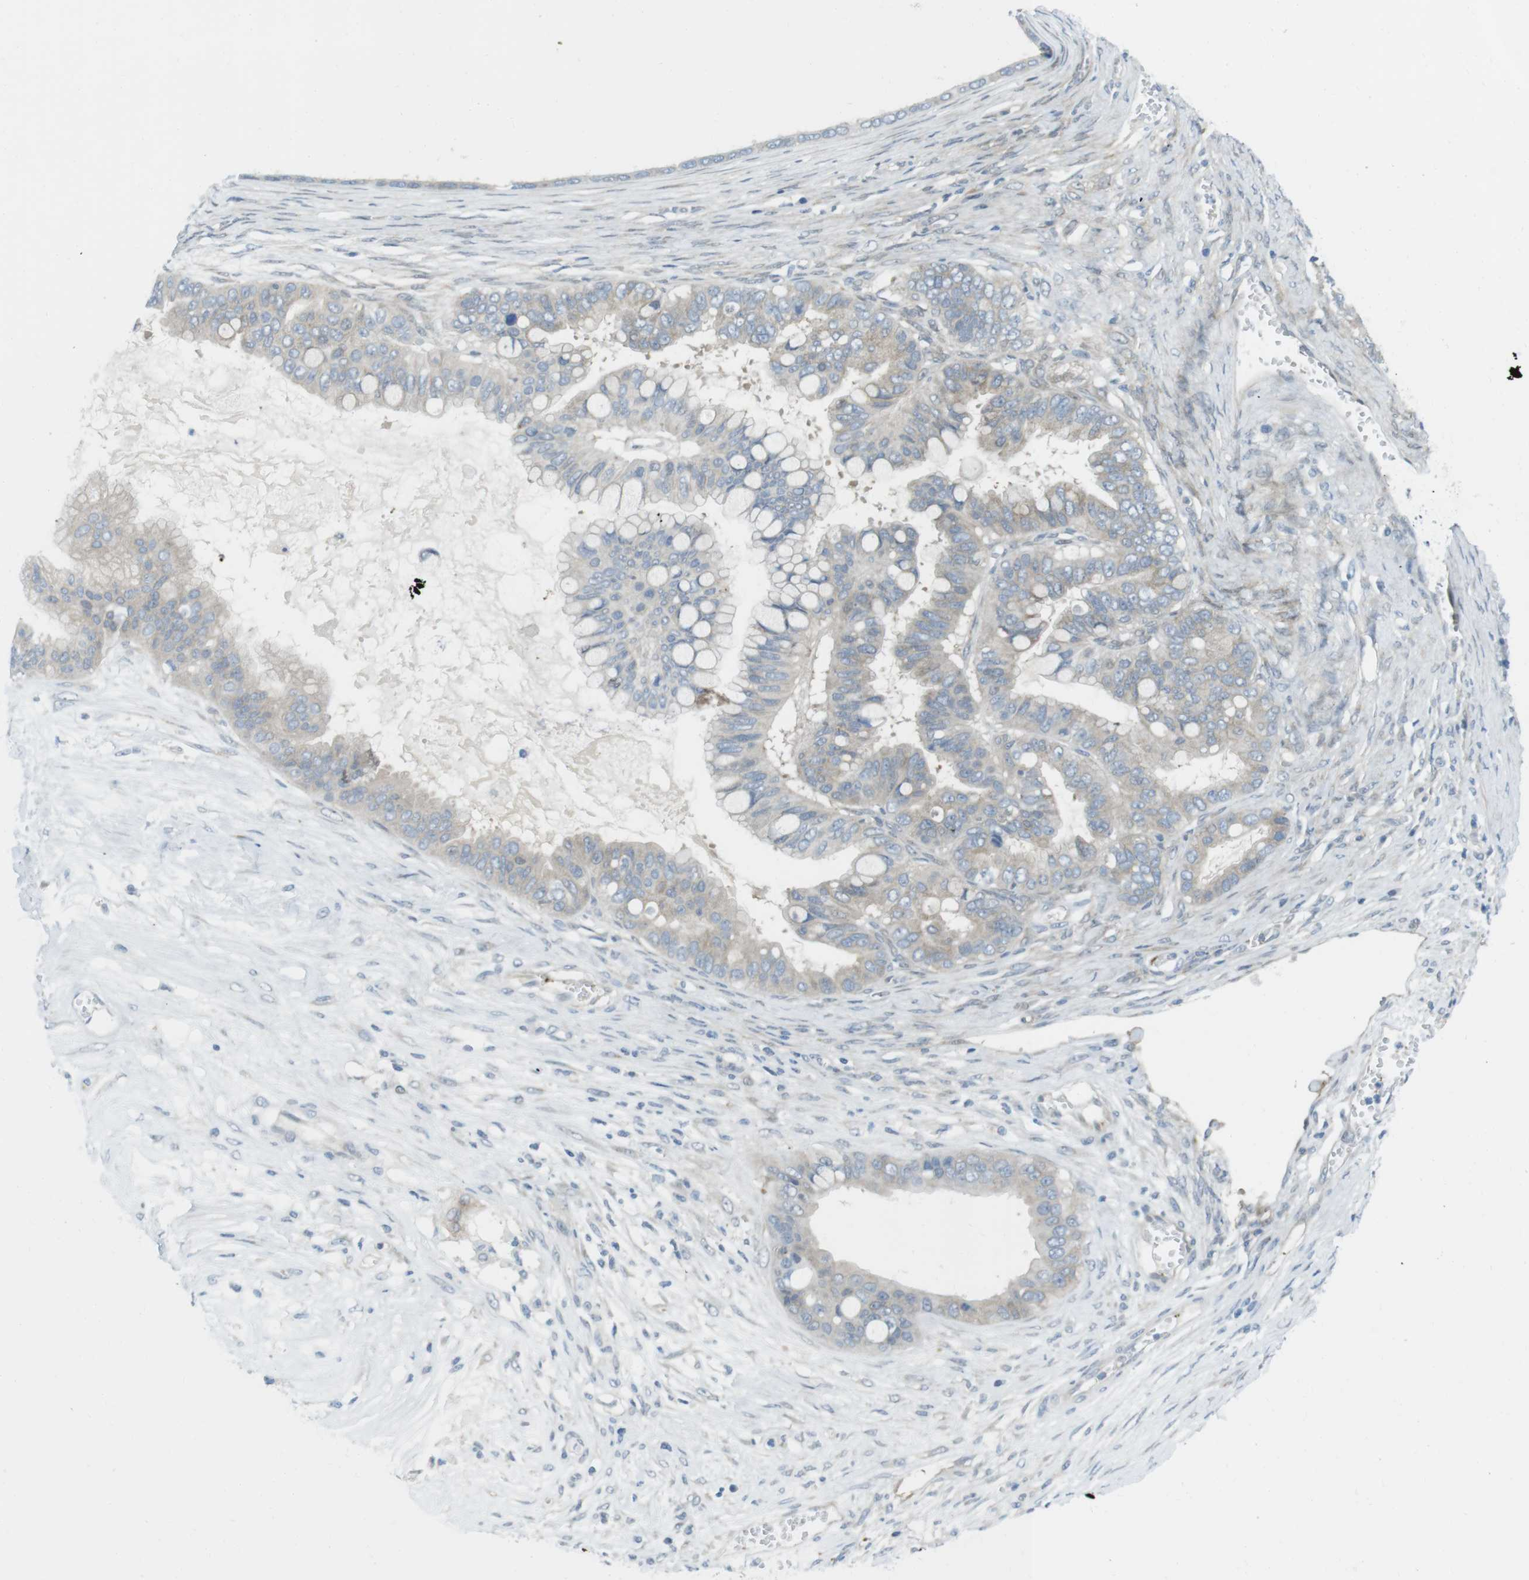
{"staining": {"intensity": "weak", "quantity": ">75%", "location": "cytoplasmic/membranous"}, "tissue": "ovarian cancer", "cell_type": "Tumor cells", "image_type": "cancer", "snomed": [{"axis": "morphology", "description": "Cystadenocarcinoma, mucinous, NOS"}, {"axis": "topography", "description": "Ovary"}], "caption": "A histopathology image showing weak cytoplasmic/membranous staining in approximately >75% of tumor cells in ovarian mucinous cystadenocarcinoma, as visualized by brown immunohistochemical staining.", "gene": "CASP2", "patient": {"sex": "female", "age": 80}}